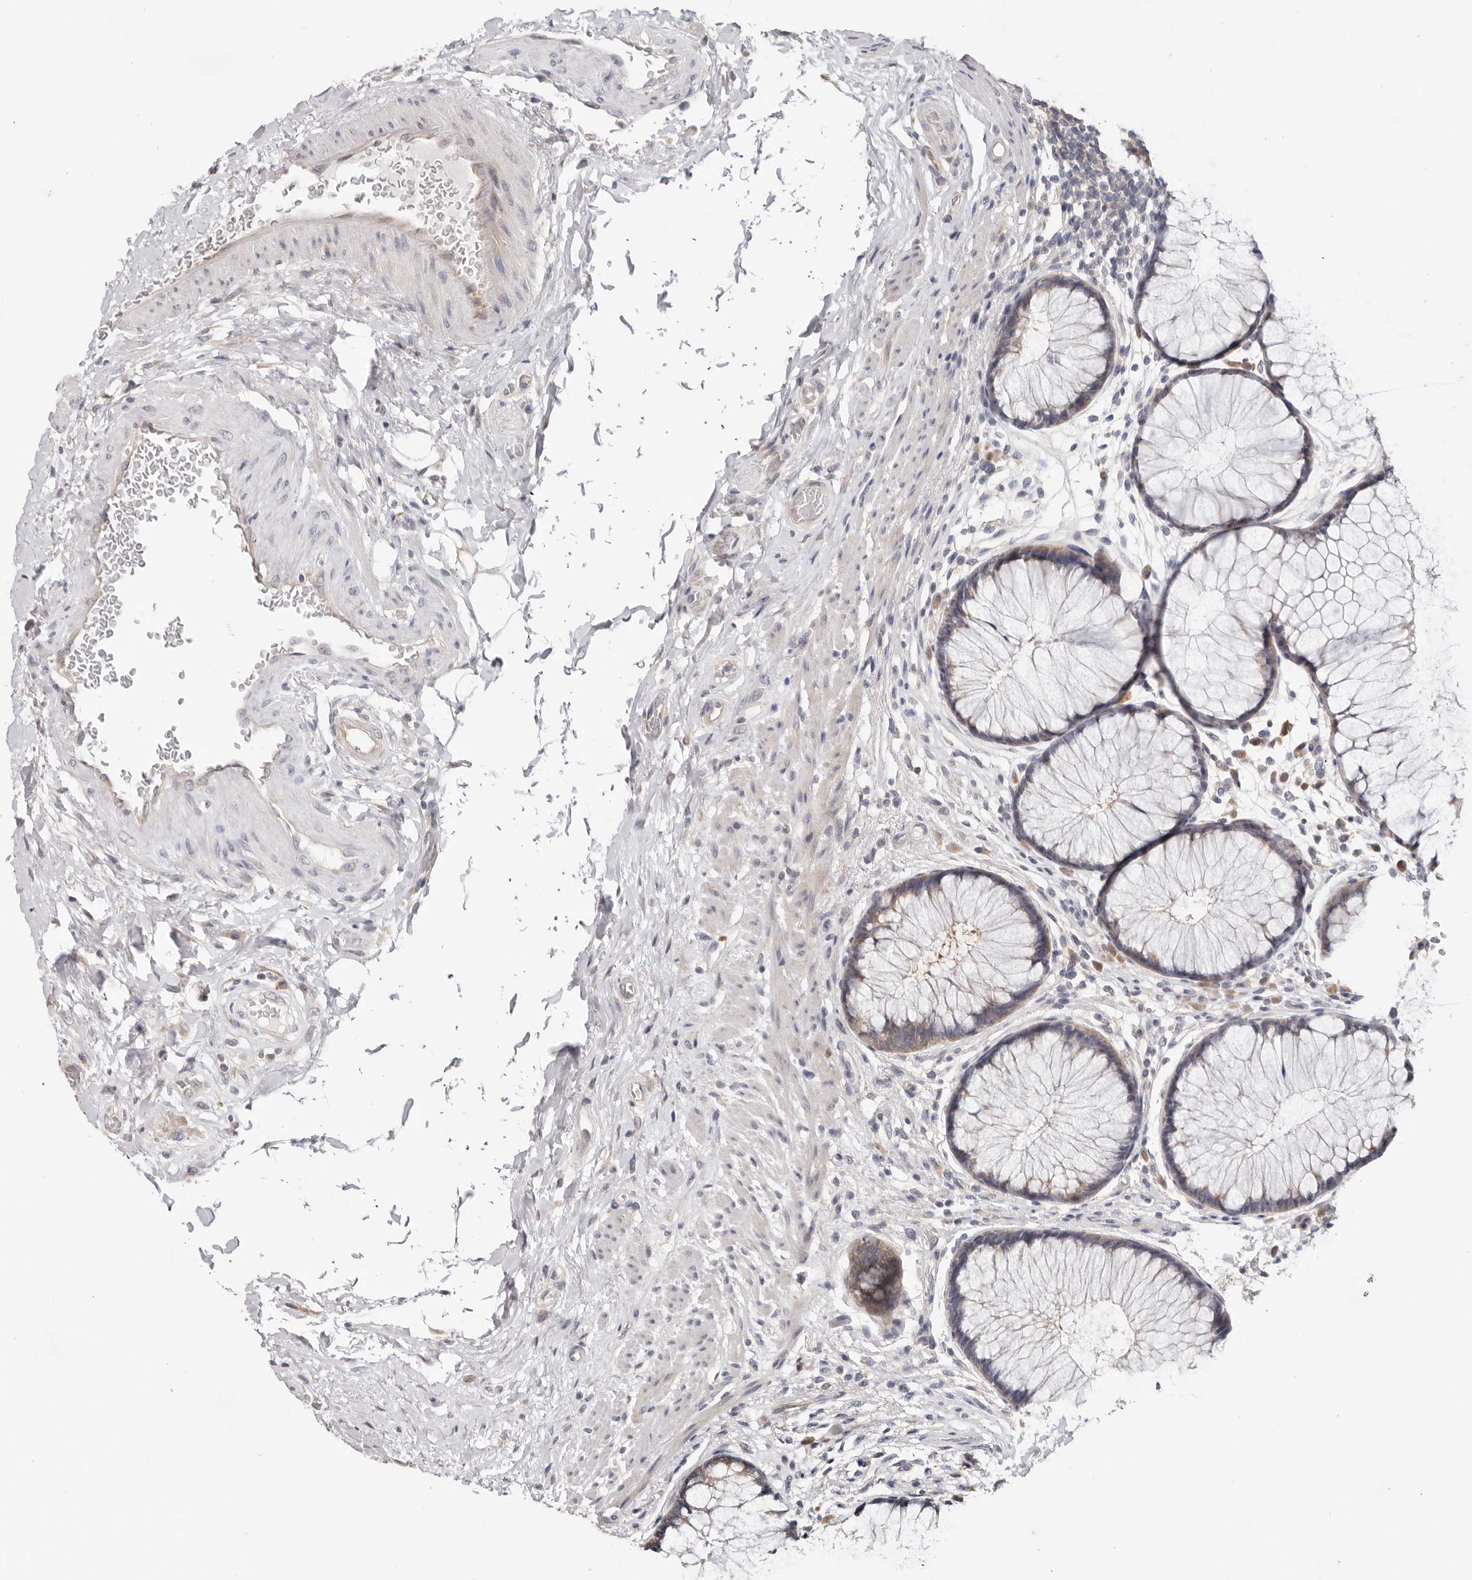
{"staining": {"intensity": "weak", "quantity": "<25%", "location": "cytoplasmic/membranous"}, "tissue": "rectum", "cell_type": "Glandular cells", "image_type": "normal", "snomed": [{"axis": "morphology", "description": "Normal tissue, NOS"}, {"axis": "topography", "description": "Rectum"}], "caption": "DAB immunohistochemical staining of benign rectum displays no significant staining in glandular cells.", "gene": "WDR77", "patient": {"sex": "male", "age": 51}}